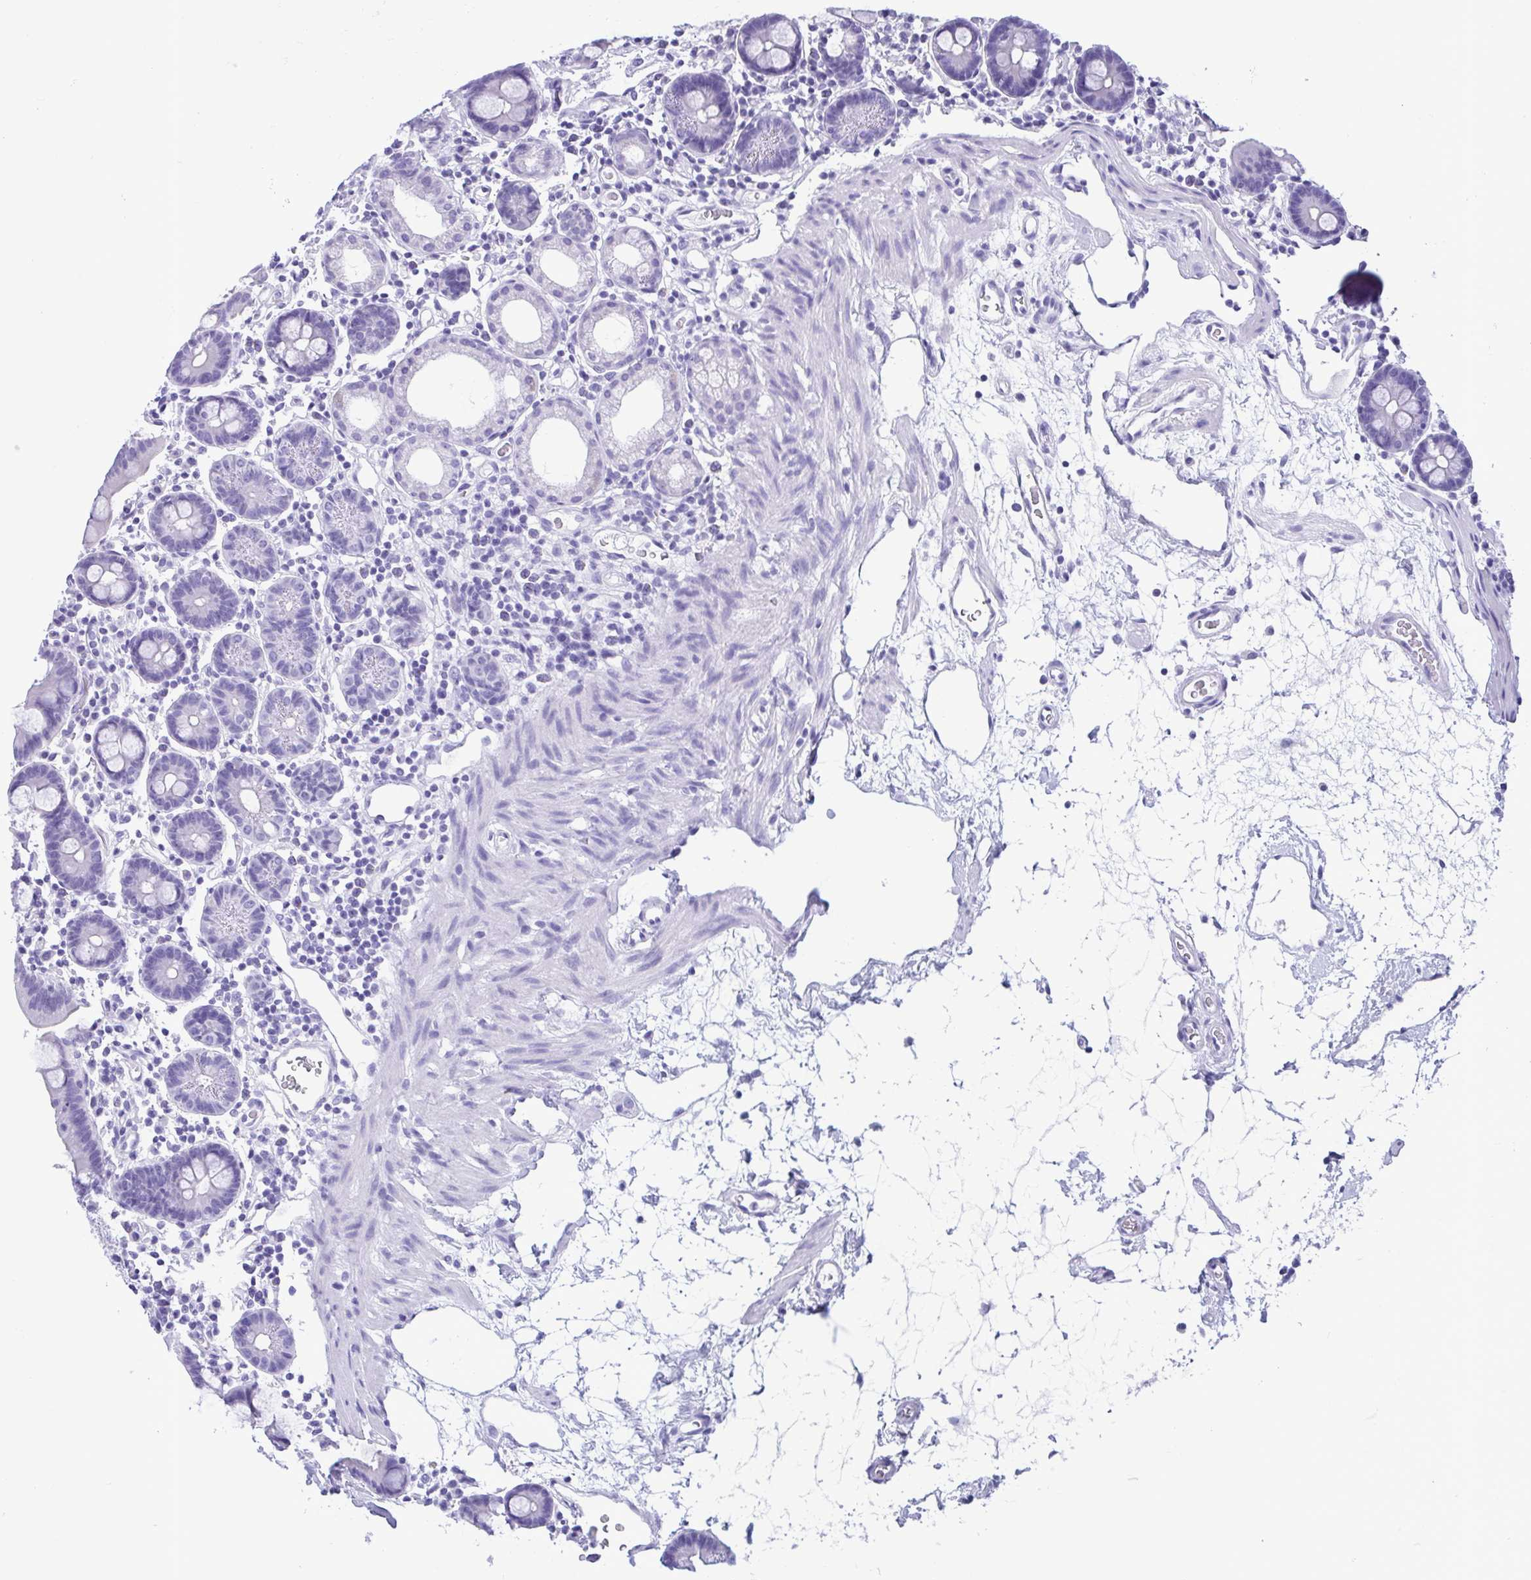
{"staining": {"intensity": "negative", "quantity": "none", "location": "none"}, "tissue": "duodenum", "cell_type": "Glandular cells", "image_type": "normal", "snomed": [{"axis": "morphology", "description": "Normal tissue, NOS"}, {"axis": "topography", "description": "Pancreas"}, {"axis": "topography", "description": "Duodenum"}], "caption": "DAB (3,3'-diaminobenzidine) immunohistochemical staining of unremarkable human duodenum demonstrates no significant expression in glandular cells. Nuclei are stained in blue.", "gene": "TSPY10", "patient": {"sex": "male", "age": 59}}